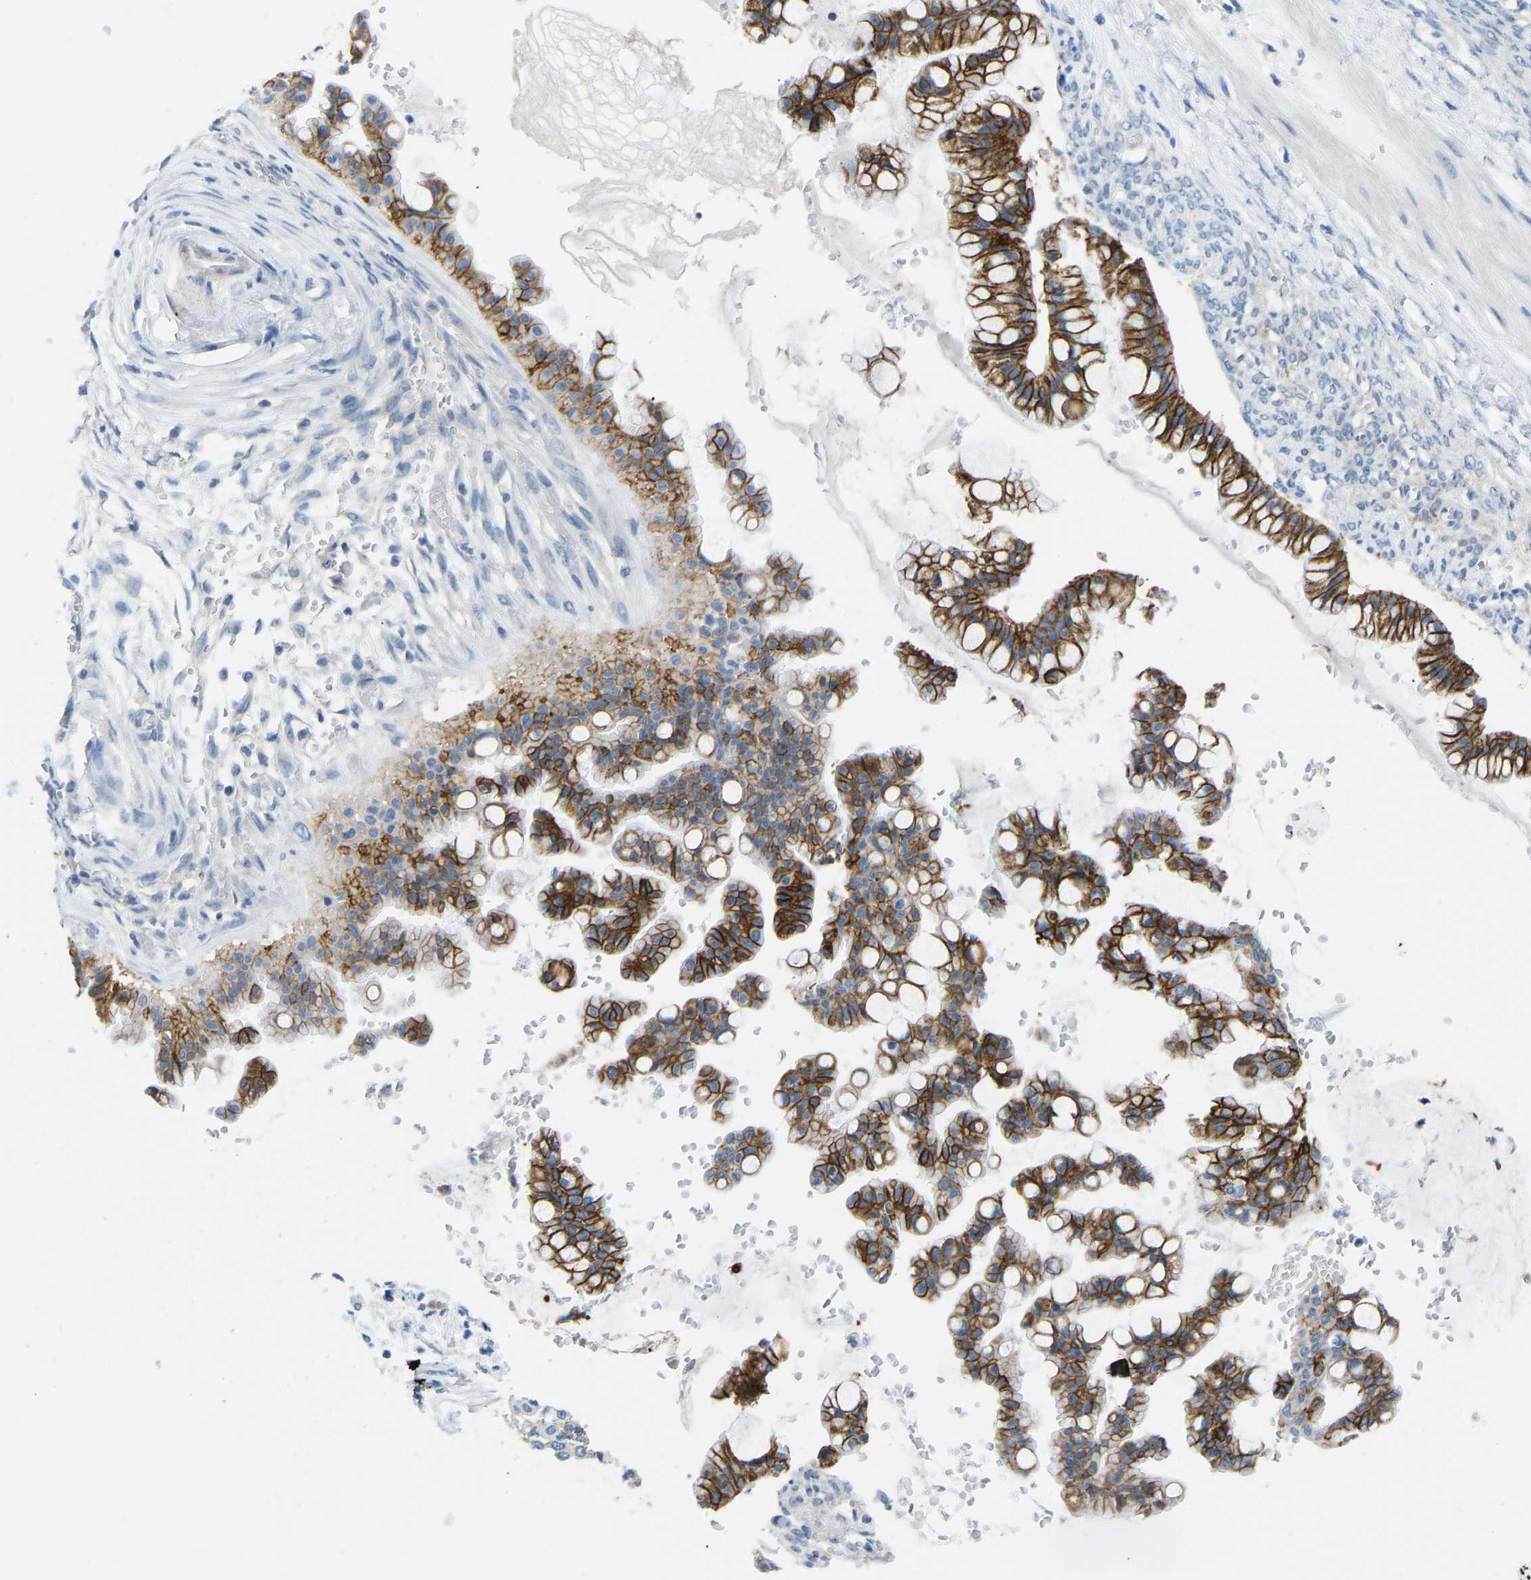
{"staining": {"intensity": "strong", "quantity": ">75%", "location": "cytoplasmic/membranous"}, "tissue": "ovarian cancer", "cell_type": "Tumor cells", "image_type": "cancer", "snomed": [{"axis": "morphology", "description": "Cystadenocarcinoma, mucinous, NOS"}, {"axis": "topography", "description": "Ovary"}], "caption": "IHC histopathology image of ovarian mucinous cystadenocarcinoma stained for a protein (brown), which exhibits high levels of strong cytoplasmic/membranous positivity in approximately >75% of tumor cells.", "gene": "ATP1A1", "patient": {"sex": "female", "age": 73}}